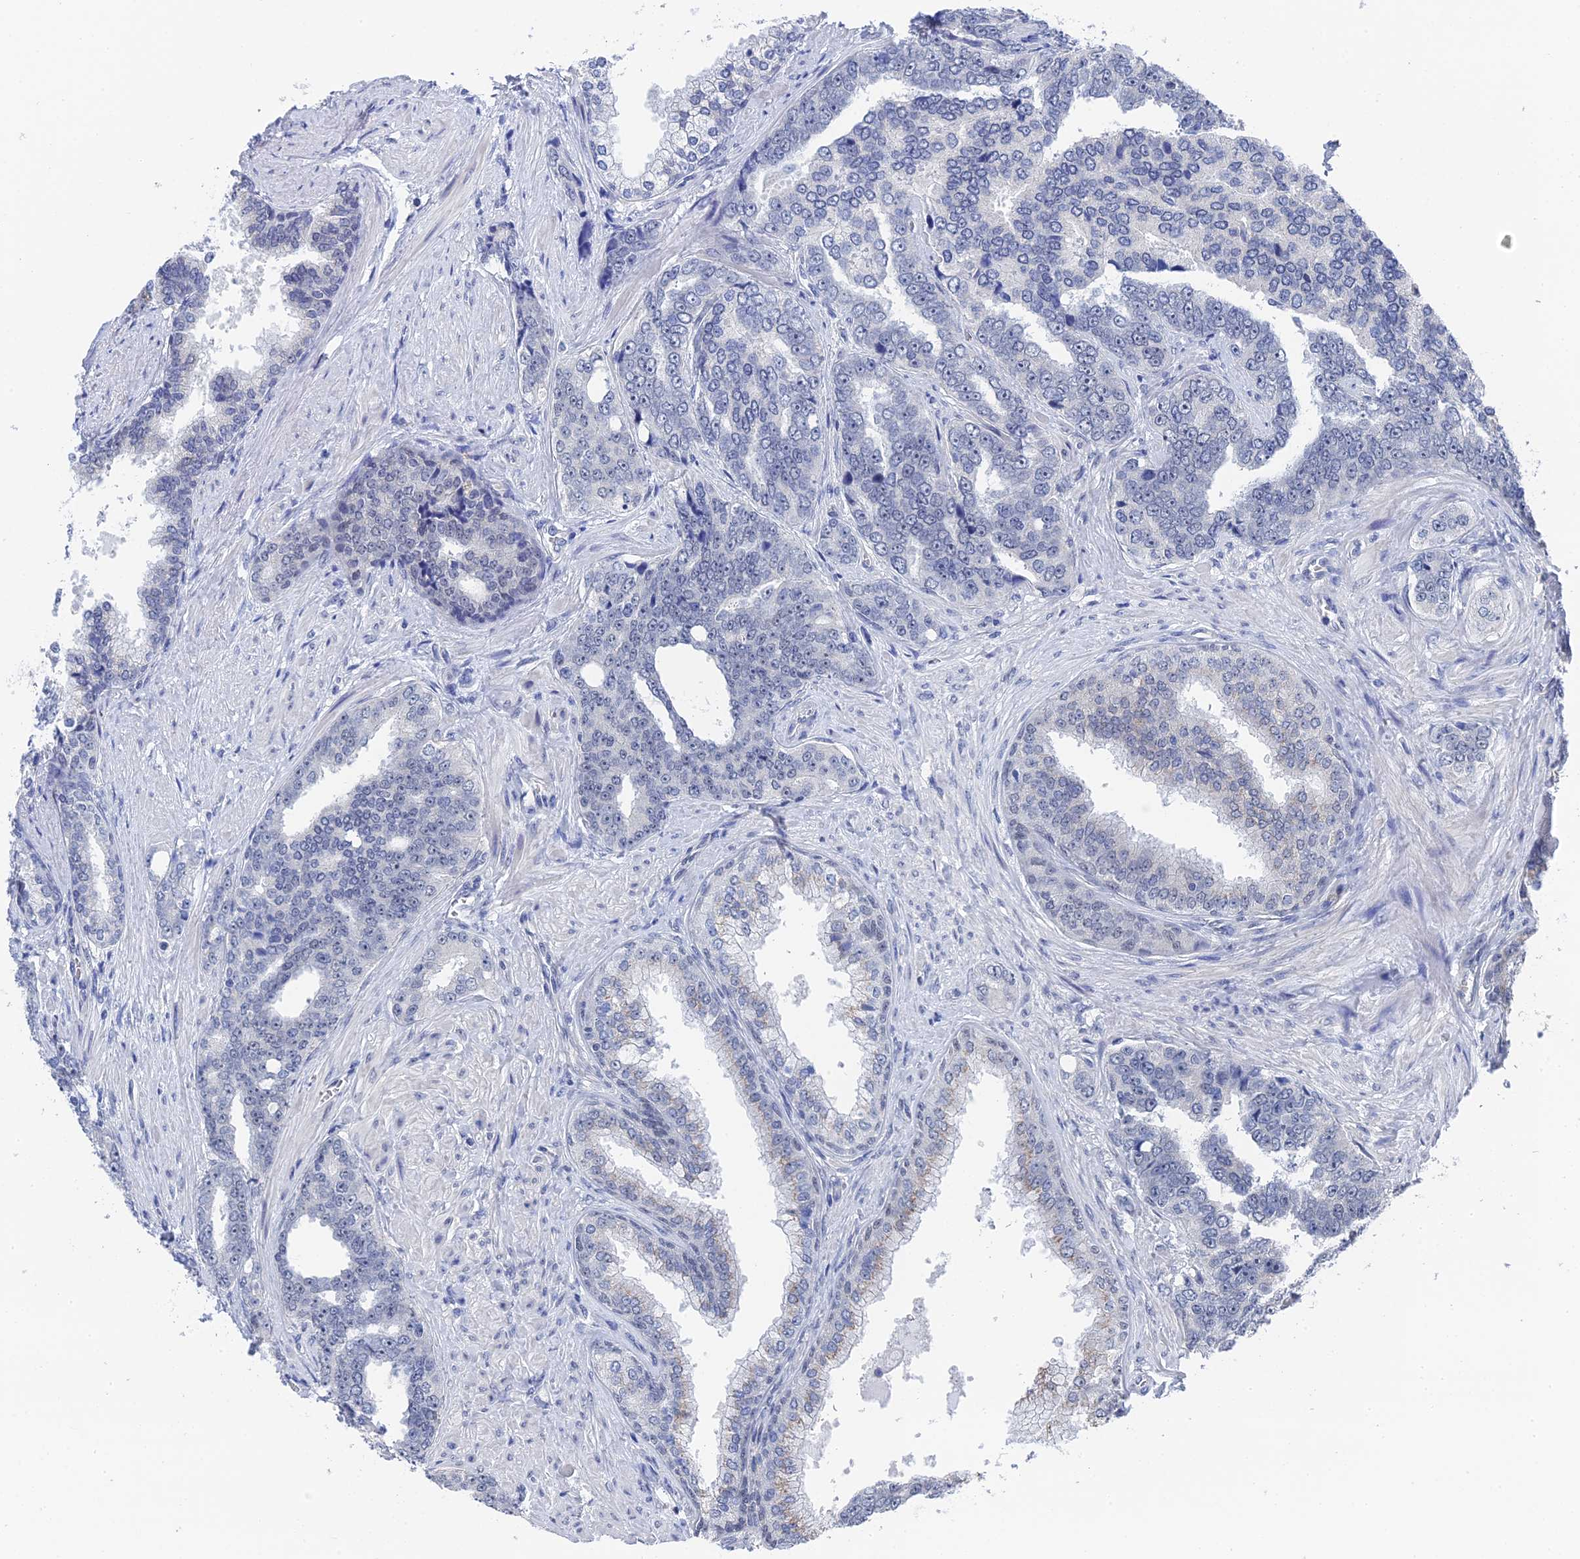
{"staining": {"intensity": "negative", "quantity": "none", "location": "none"}, "tissue": "prostate cancer", "cell_type": "Tumor cells", "image_type": "cancer", "snomed": [{"axis": "morphology", "description": "Adenocarcinoma, High grade"}, {"axis": "topography", "description": "Prostate"}], "caption": "Immunohistochemistry (IHC) photomicrograph of neoplastic tissue: human high-grade adenocarcinoma (prostate) stained with DAB (3,3'-diaminobenzidine) exhibits no significant protein staining in tumor cells.", "gene": "TSSC4", "patient": {"sex": "male", "age": 67}}